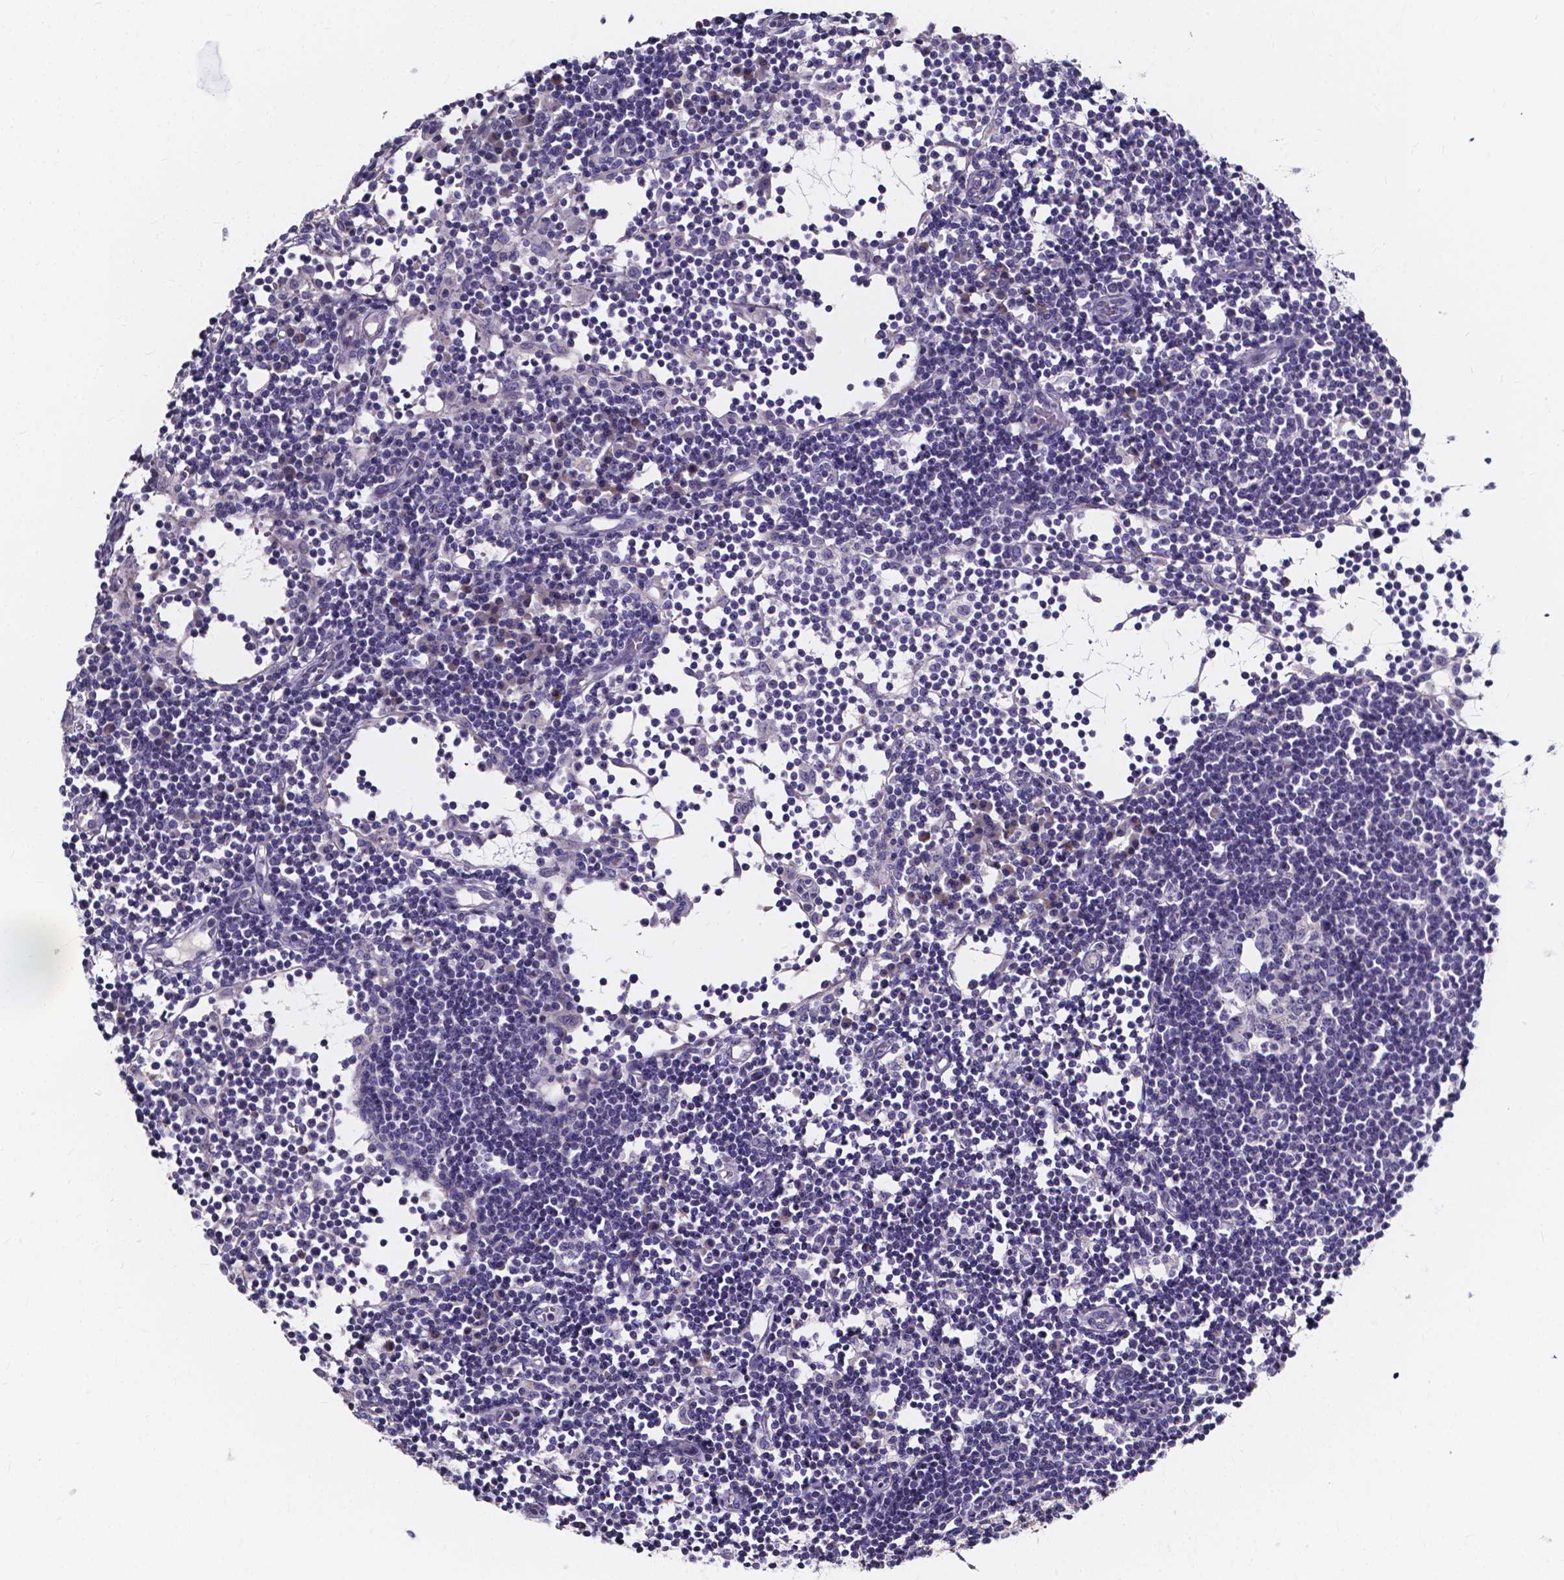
{"staining": {"intensity": "negative", "quantity": "none", "location": "none"}, "tissue": "lymph node", "cell_type": "Germinal center cells", "image_type": "normal", "snomed": [{"axis": "morphology", "description": "Normal tissue, NOS"}, {"axis": "topography", "description": "Lymph node"}], "caption": "Immunohistochemistry photomicrograph of unremarkable lymph node stained for a protein (brown), which exhibits no staining in germinal center cells.", "gene": "SPOCD1", "patient": {"sex": "female", "age": 72}}